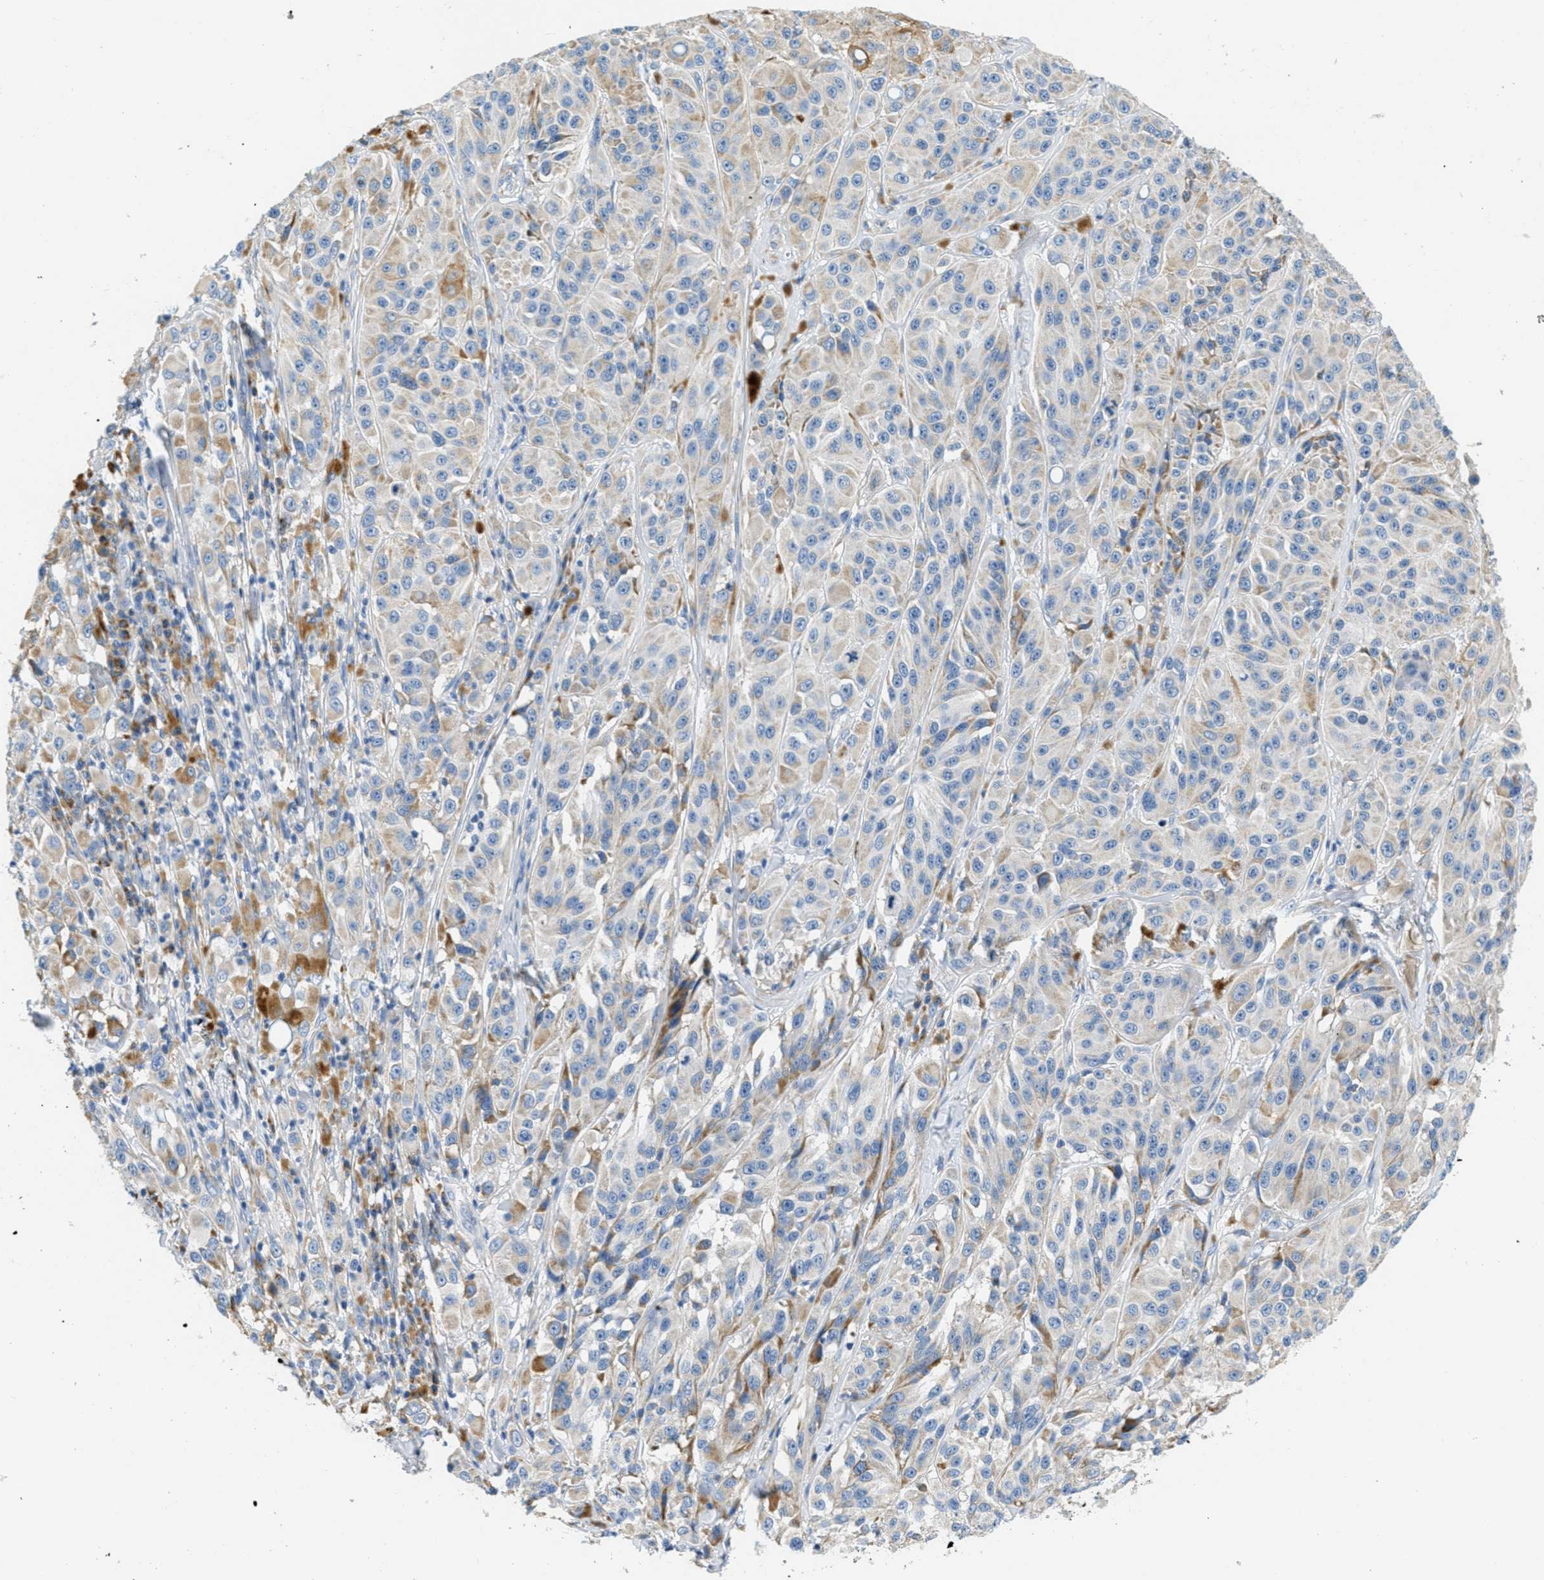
{"staining": {"intensity": "weak", "quantity": "25%-75%", "location": "cytoplasmic/membranous"}, "tissue": "melanoma", "cell_type": "Tumor cells", "image_type": "cancer", "snomed": [{"axis": "morphology", "description": "Malignant melanoma, NOS"}, {"axis": "topography", "description": "Skin"}], "caption": "Human malignant melanoma stained for a protein (brown) shows weak cytoplasmic/membranous positive staining in approximately 25%-75% of tumor cells.", "gene": "CA4", "patient": {"sex": "male", "age": 84}}